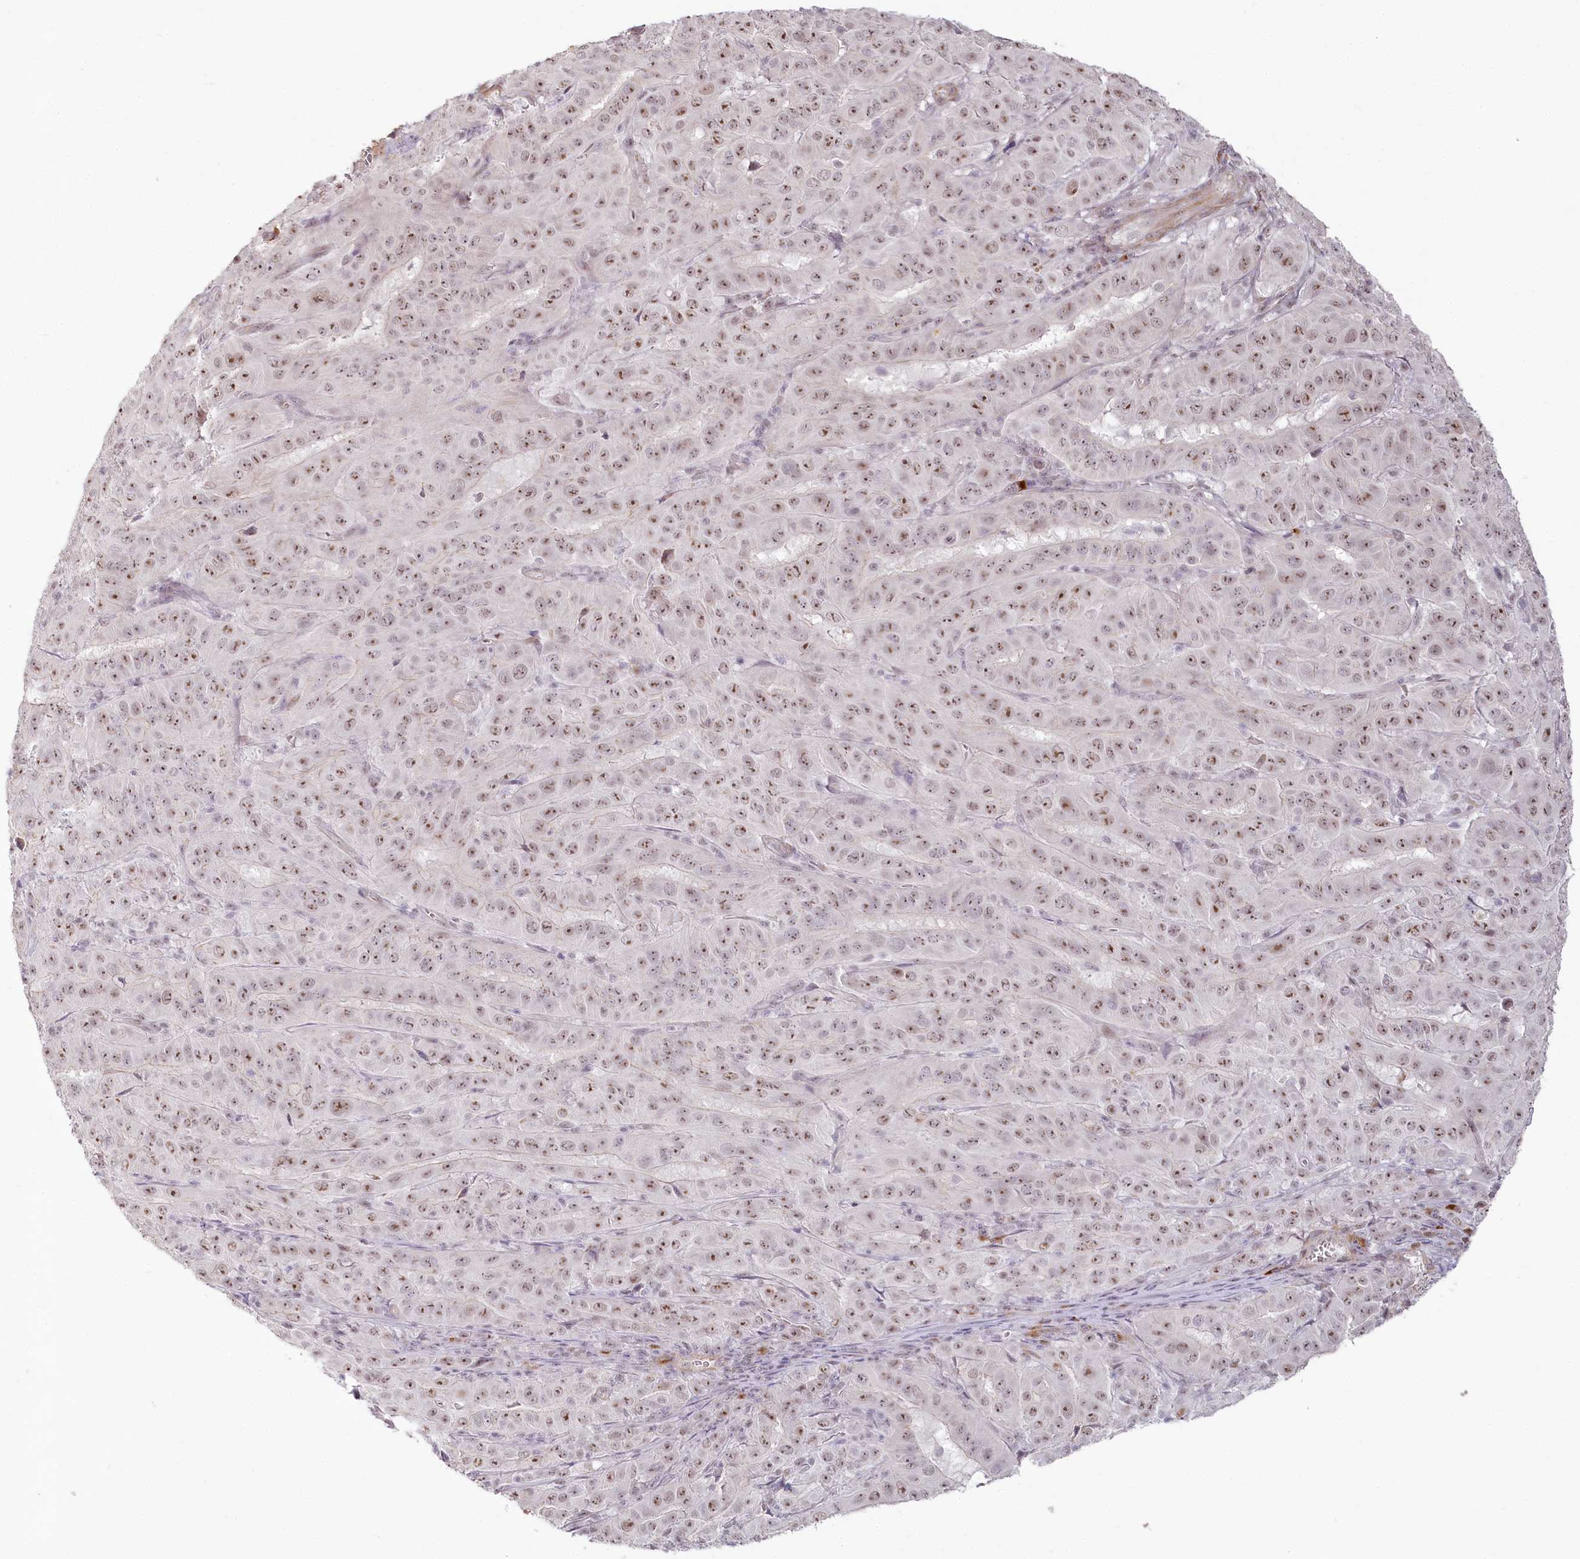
{"staining": {"intensity": "moderate", "quantity": ">75%", "location": "nuclear"}, "tissue": "pancreatic cancer", "cell_type": "Tumor cells", "image_type": "cancer", "snomed": [{"axis": "morphology", "description": "Adenocarcinoma, NOS"}, {"axis": "topography", "description": "Pancreas"}], "caption": "Immunohistochemistry (IHC) of human pancreatic adenocarcinoma shows medium levels of moderate nuclear staining in approximately >75% of tumor cells.", "gene": "EXOSC7", "patient": {"sex": "male", "age": 63}}